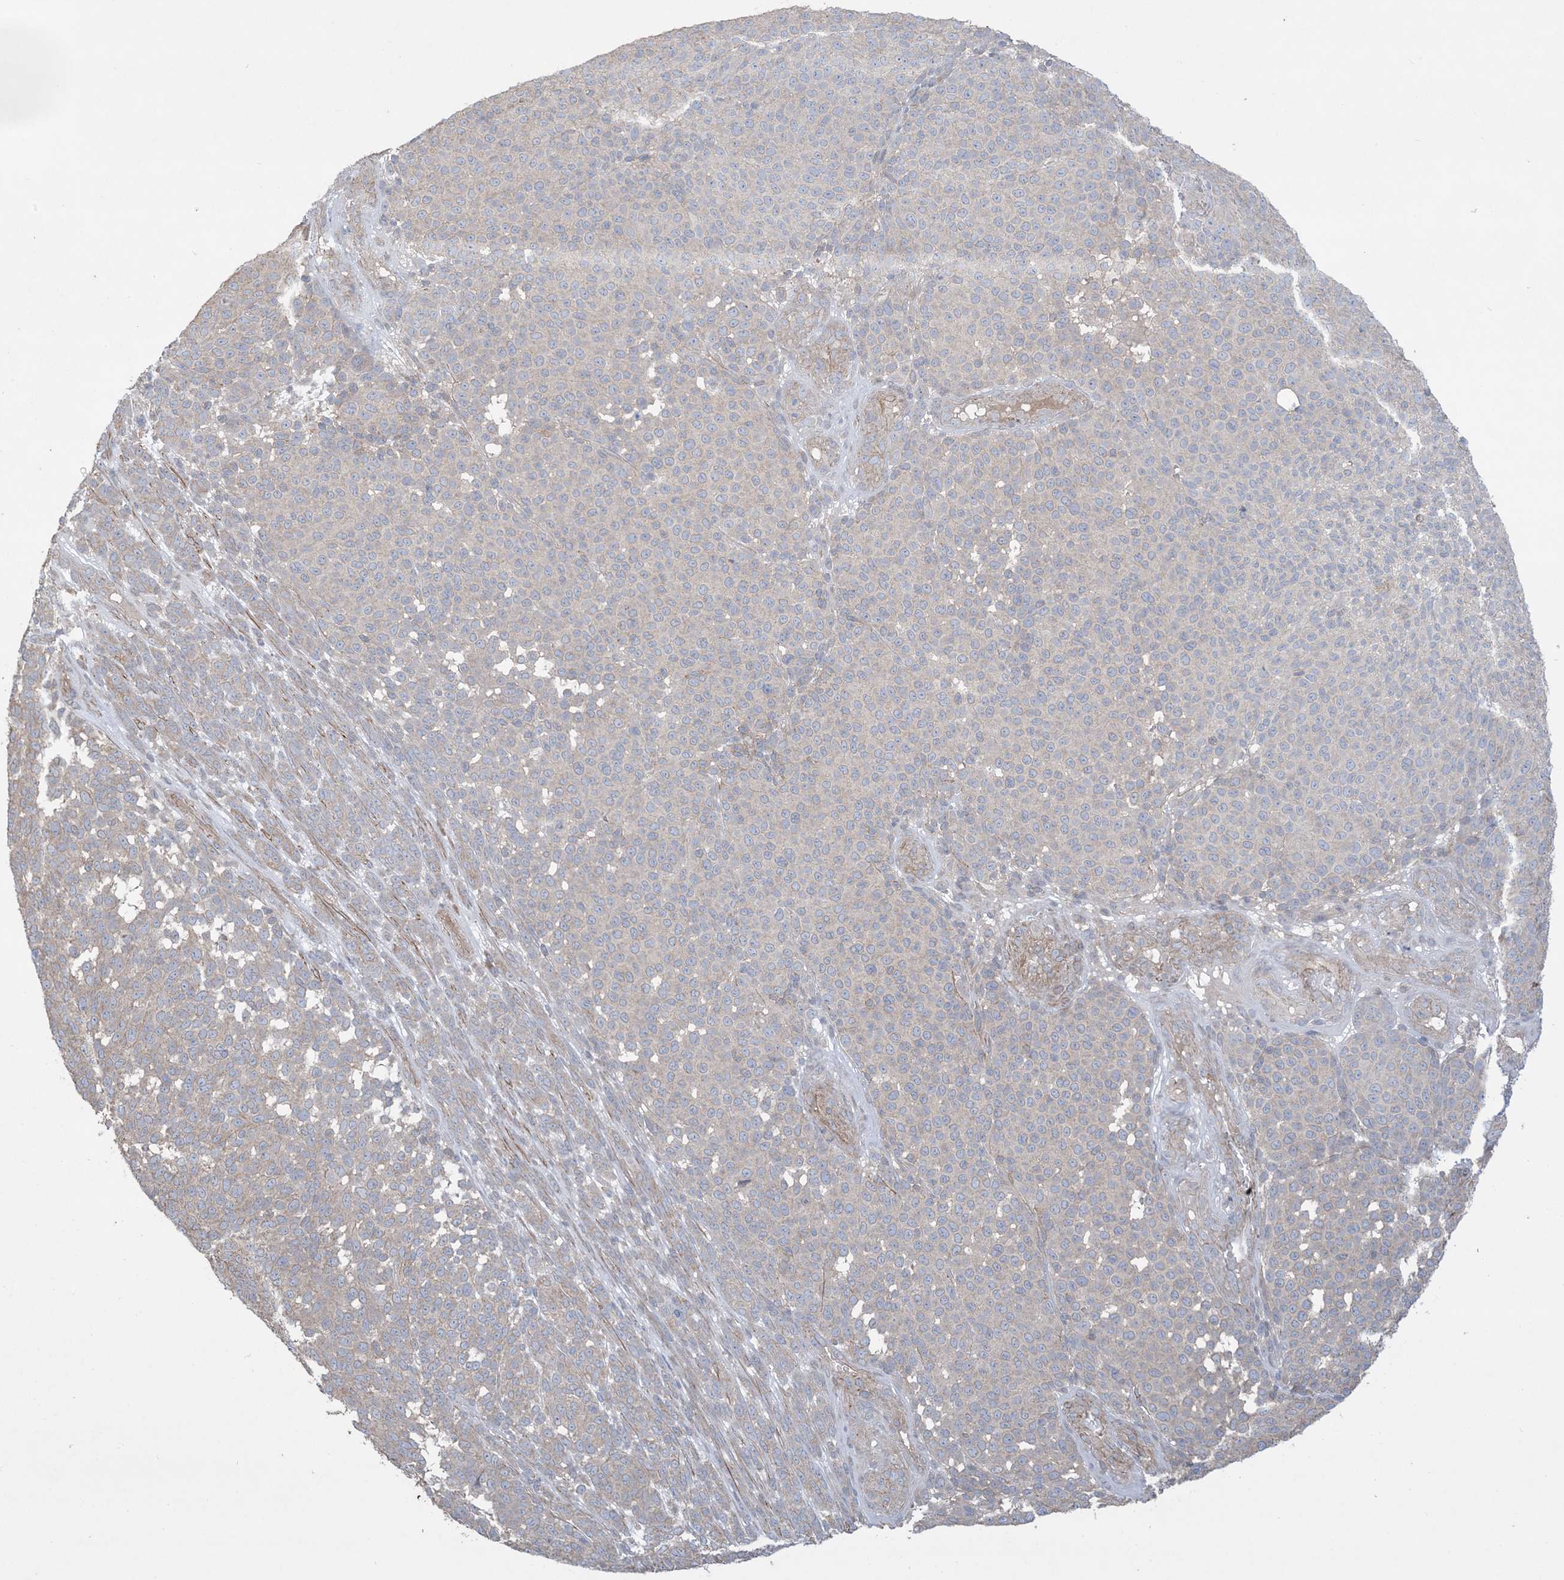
{"staining": {"intensity": "negative", "quantity": "none", "location": "none"}, "tissue": "melanoma", "cell_type": "Tumor cells", "image_type": "cancer", "snomed": [{"axis": "morphology", "description": "Malignant melanoma, NOS"}, {"axis": "topography", "description": "Skin"}], "caption": "This is an immunohistochemistry (IHC) histopathology image of human melanoma. There is no expression in tumor cells.", "gene": "CCNY", "patient": {"sex": "male", "age": 49}}